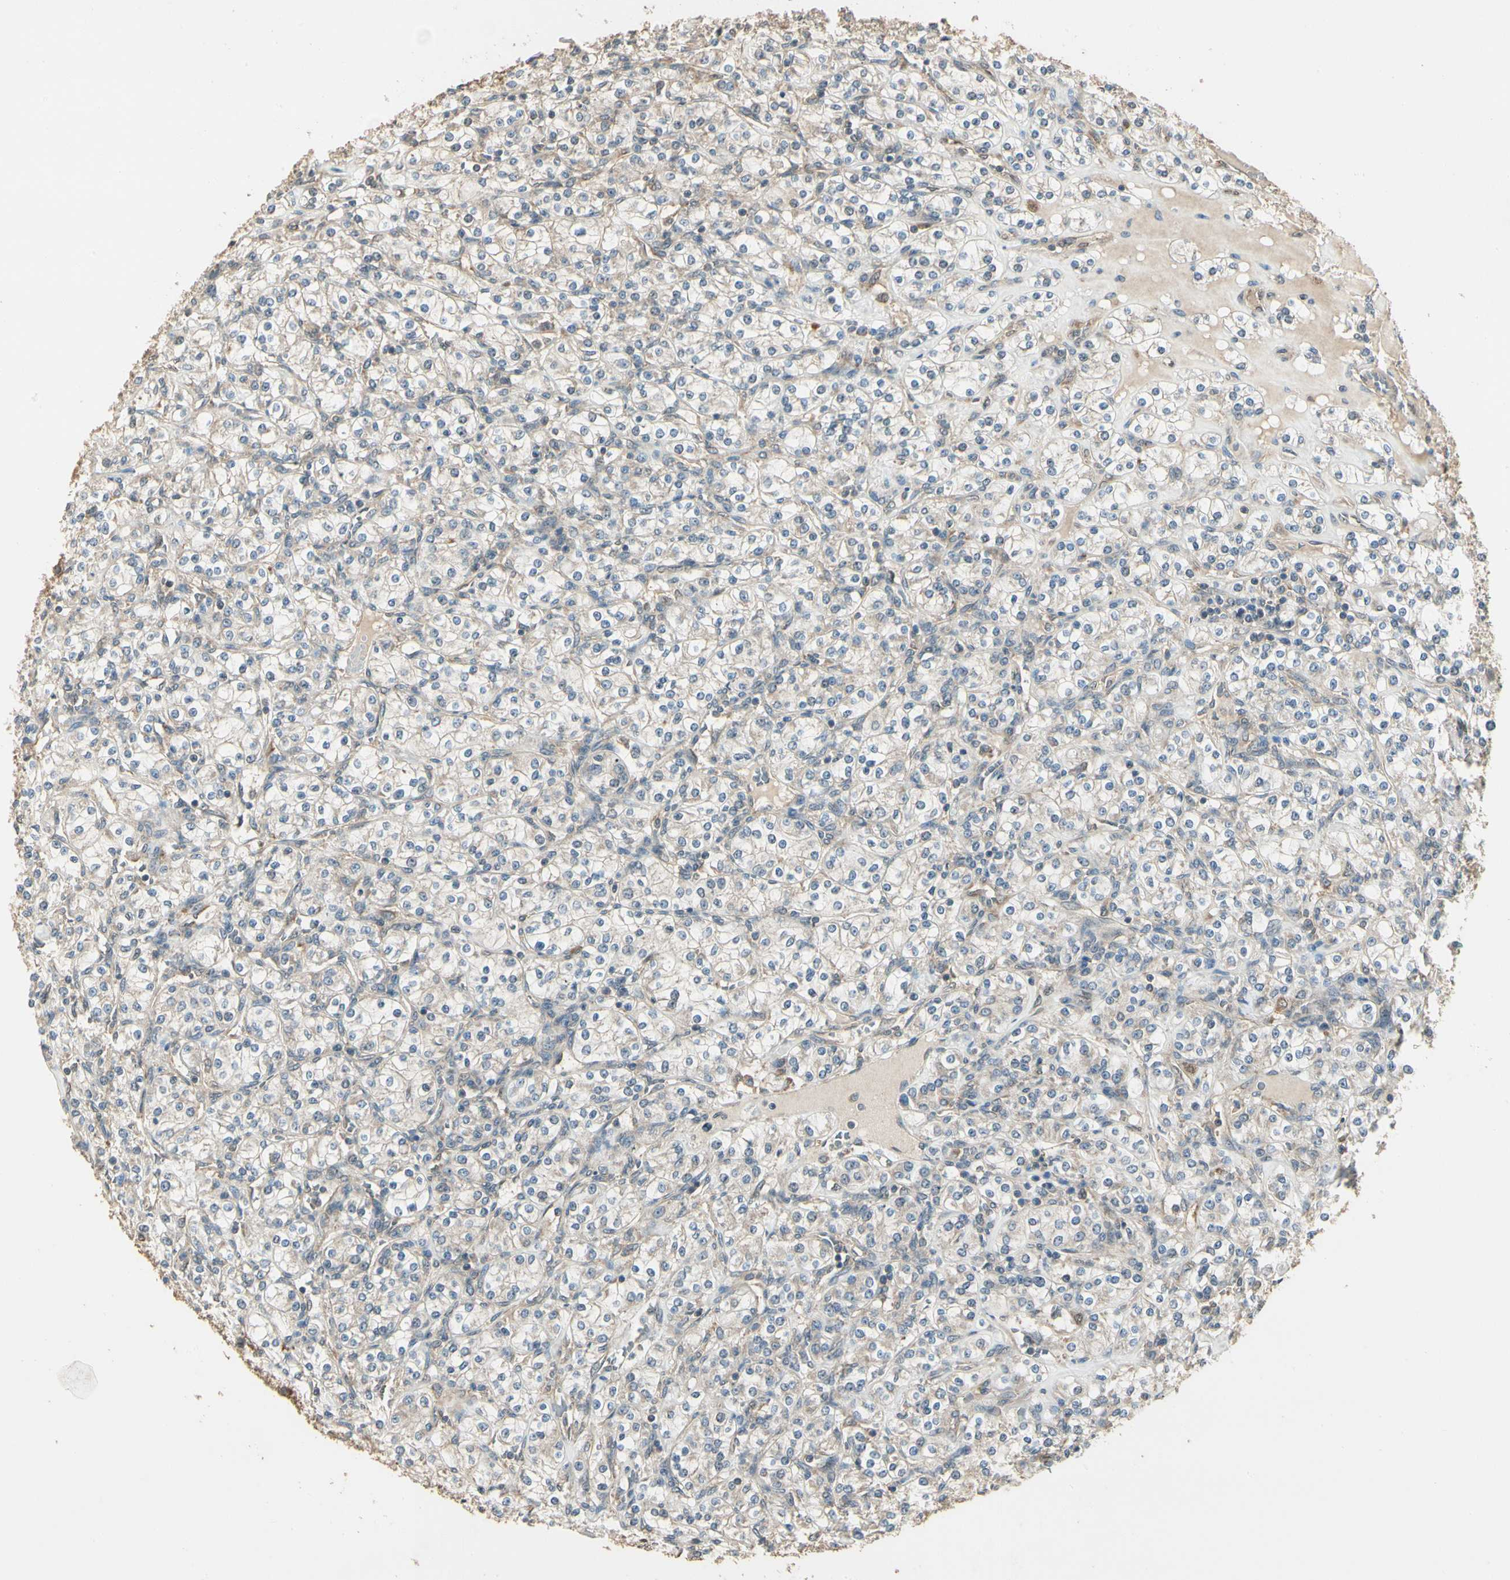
{"staining": {"intensity": "weak", "quantity": "25%-75%", "location": "cytoplasmic/membranous"}, "tissue": "renal cancer", "cell_type": "Tumor cells", "image_type": "cancer", "snomed": [{"axis": "morphology", "description": "Adenocarcinoma, NOS"}, {"axis": "topography", "description": "Kidney"}], "caption": "The immunohistochemical stain highlights weak cytoplasmic/membranous staining in tumor cells of renal cancer tissue. Immunohistochemistry stains the protein in brown and the nuclei are stained blue.", "gene": "CCT7", "patient": {"sex": "male", "age": 77}}